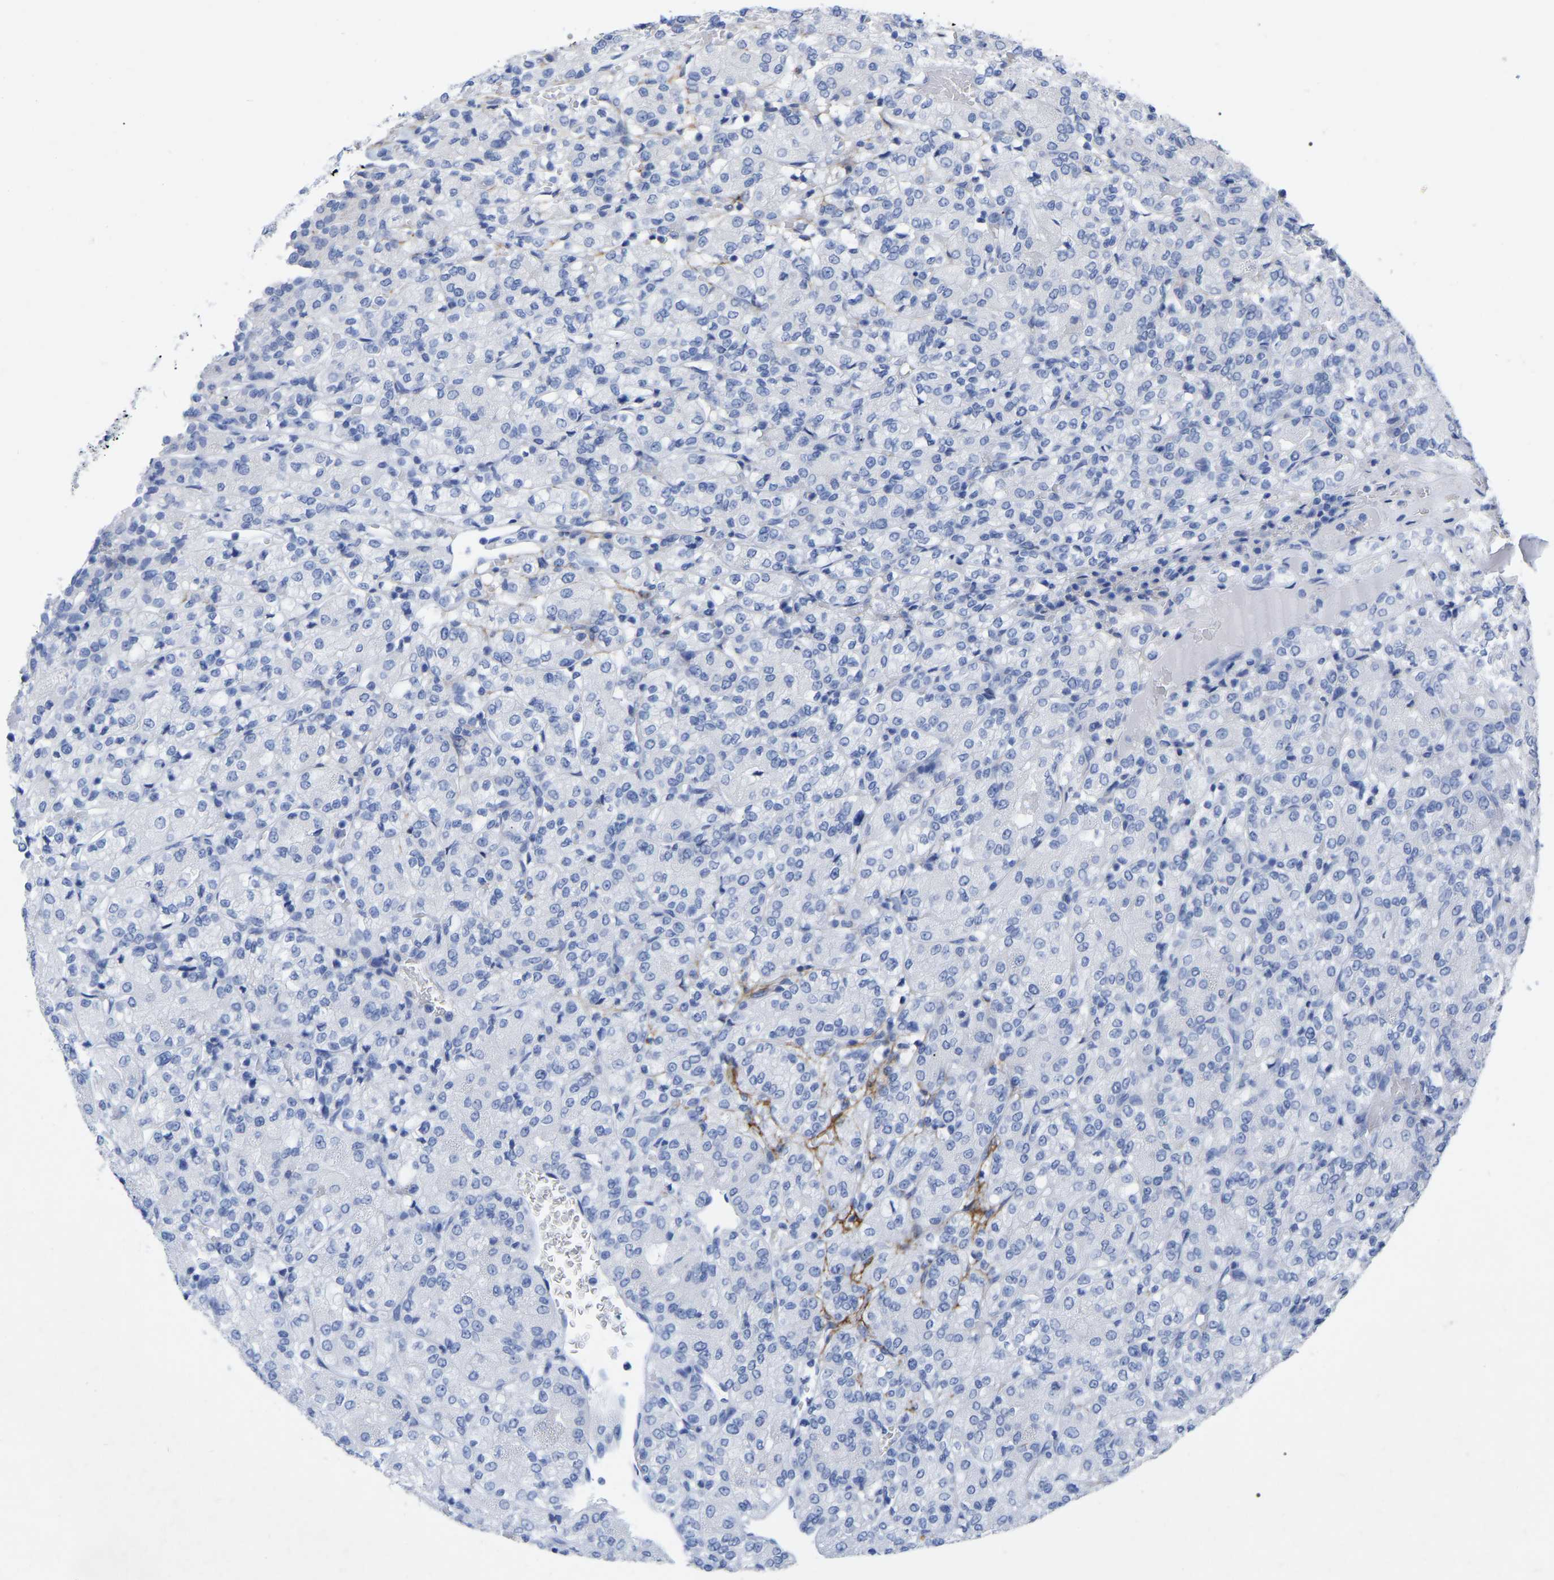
{"staining": {"intensity": "negative", "quantity": "none", "location": "none"}, "tissue": "renal cancer", "cell_type": "Tumor cells", "image_type": "cancer", "snomed": [{"axis": "morphology", "description": "Adenocarcinoma, NOS"}, {"axis": "topography", "description": "Kidney"}], "caption": "High magnification brightfield microscopy of renal cancer (adenocarcinoma) stained with DAB (3,3'-diaminobenzidine) (brown) and counterstained with hematoxylin (blue): tumor cells show no significant staining.", "gene": "HAPLN1", "patient": {"sex": "male", "age": 77}}